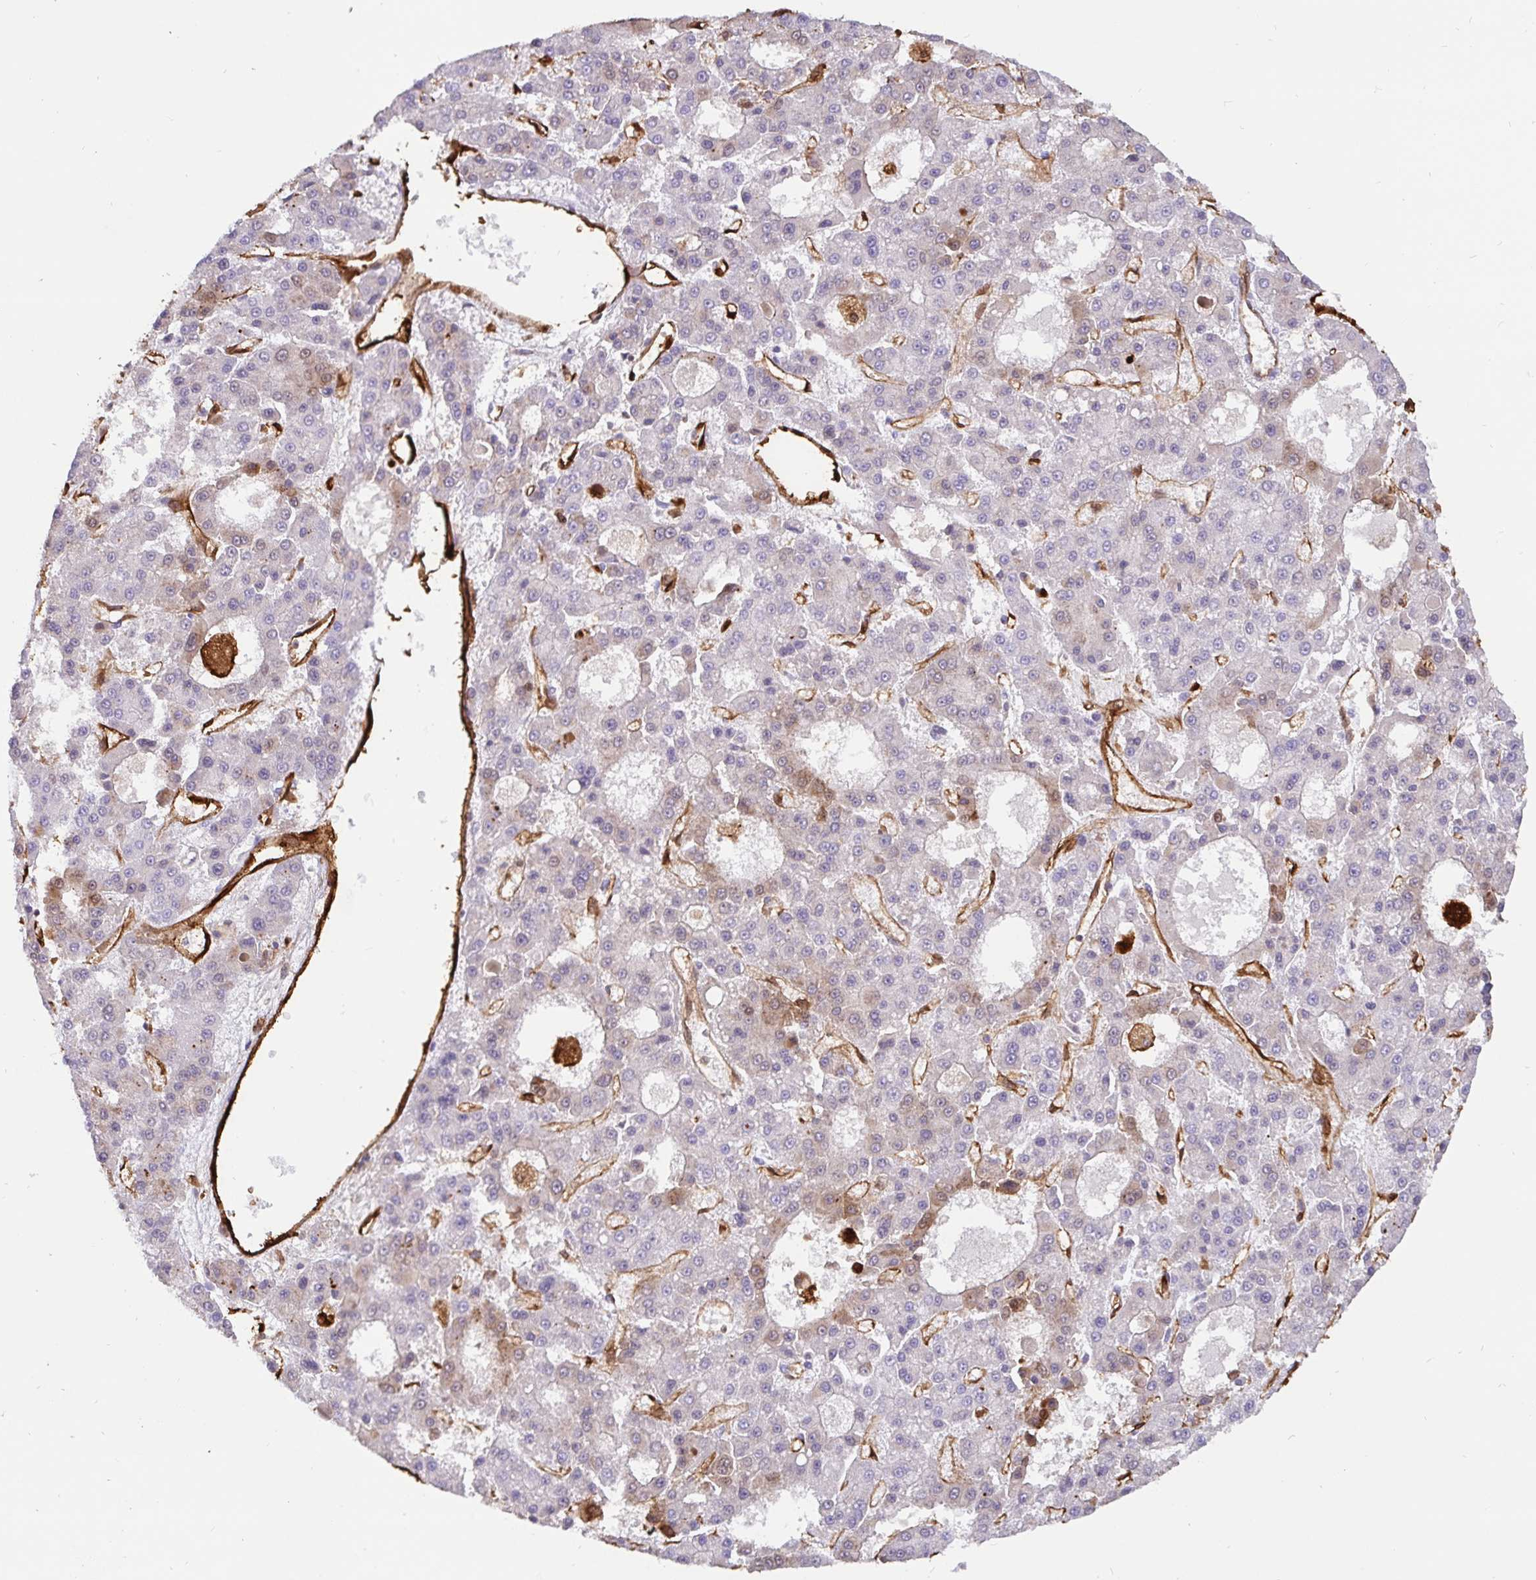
{"staining": {"intensity": "weak", "quantity": "<25%", "location": "cytoplasmic/membranous"}, "tissue": "liver cancer", "cell_type": "Tumor cells", "image_type": "cancer", "snomed": [{"axis": "morphology", "description": "Carcinoma, Hepatocellular, NOS"}, {"axis": "topography", "description": "Liver"}], "caption": "Hepatocellular carcinoma (liver) was stained to show a protein in brown. There is no significant staining in tumor cells.", "gene": "ANXA2", "patient": {"sex": "male", "age": 70}}